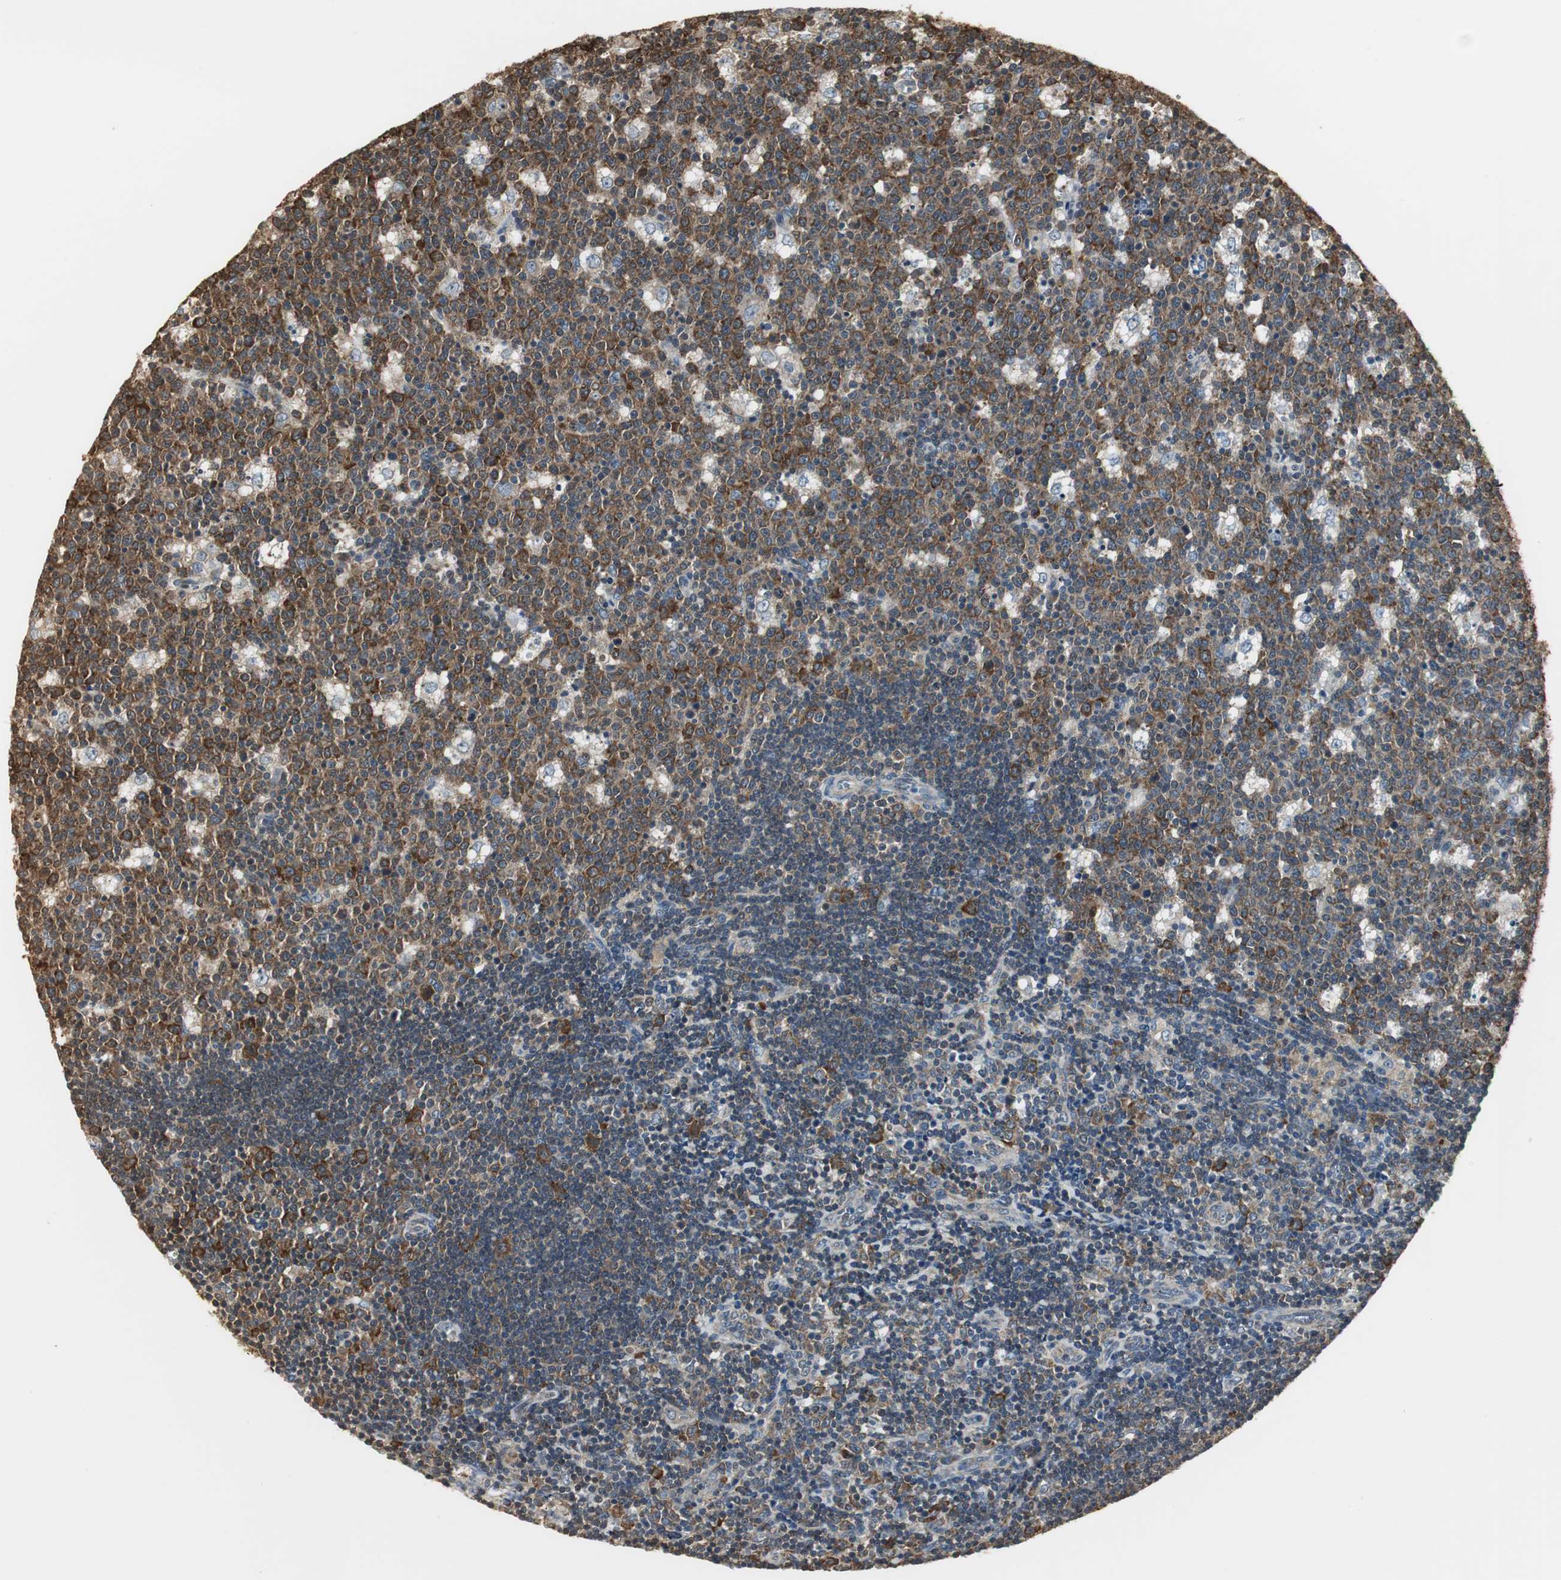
{"staining": {"intensity": "strong", "quantity": ">75%", "location": "cytoplasmic/membranous"}, "tissue": "lymph node", "cell_type": "Germinal center cells", "image_type": "normal", "snomed": [{"axis": "morphology", "description": "Normal tissue, NOS"}, {"axis": "topography", "description": "Lymph node"}, {"axis": "topography", "description": "Salivary gland"}], "caption": "Immunohistochemical staining of benign lymph node displays strong cytoplasmic/membranous protein positivity in about >75% of germinal center cells.", "gene": "CCT5", "patient": {"sex": "male", "age": 8}}